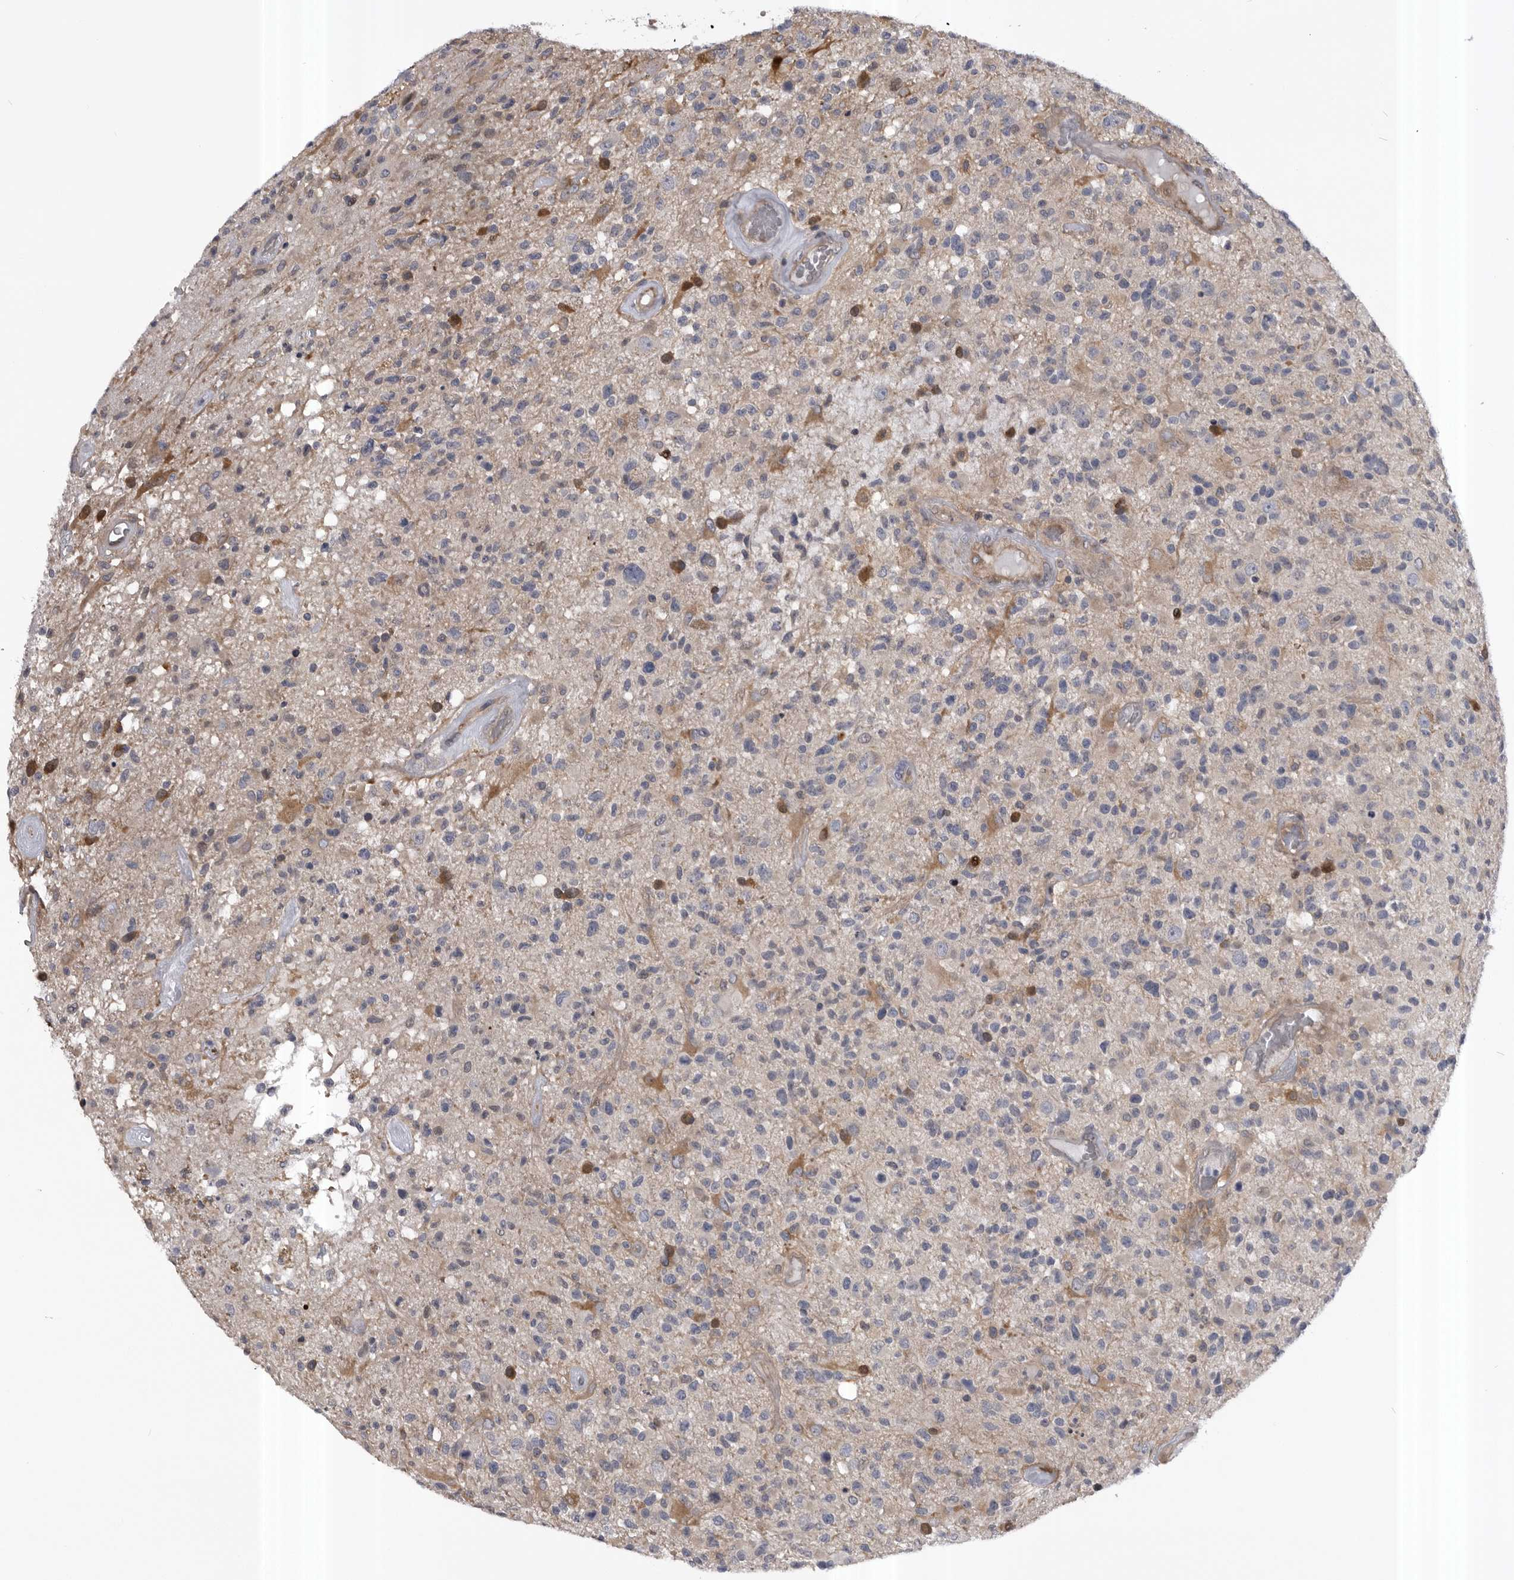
{"staining": {"intensity": "moderate", "quantity": "<25%", "location": "cytoplasmic/membranous,nuclear"}, "tissue": "glioma", "cell_type": "Tumor cells", "image_type": "cancer", "snomed": [{"axis": "morphology", "description": "Glioma, malignant, High grade"}, {"axis": "morphology", "description": "Glioblastoma, NOS"}, {"axis": "topography", "description": "Brain"}], "caption": "Glioma stained for a protein (brown) reveals moderate cytoplasmic/membranous and nuclear positive positivity in about <25% of tumor cells.", "gene": "RAB3GAP2", "patient": {"sex": "male", "age": 60}}